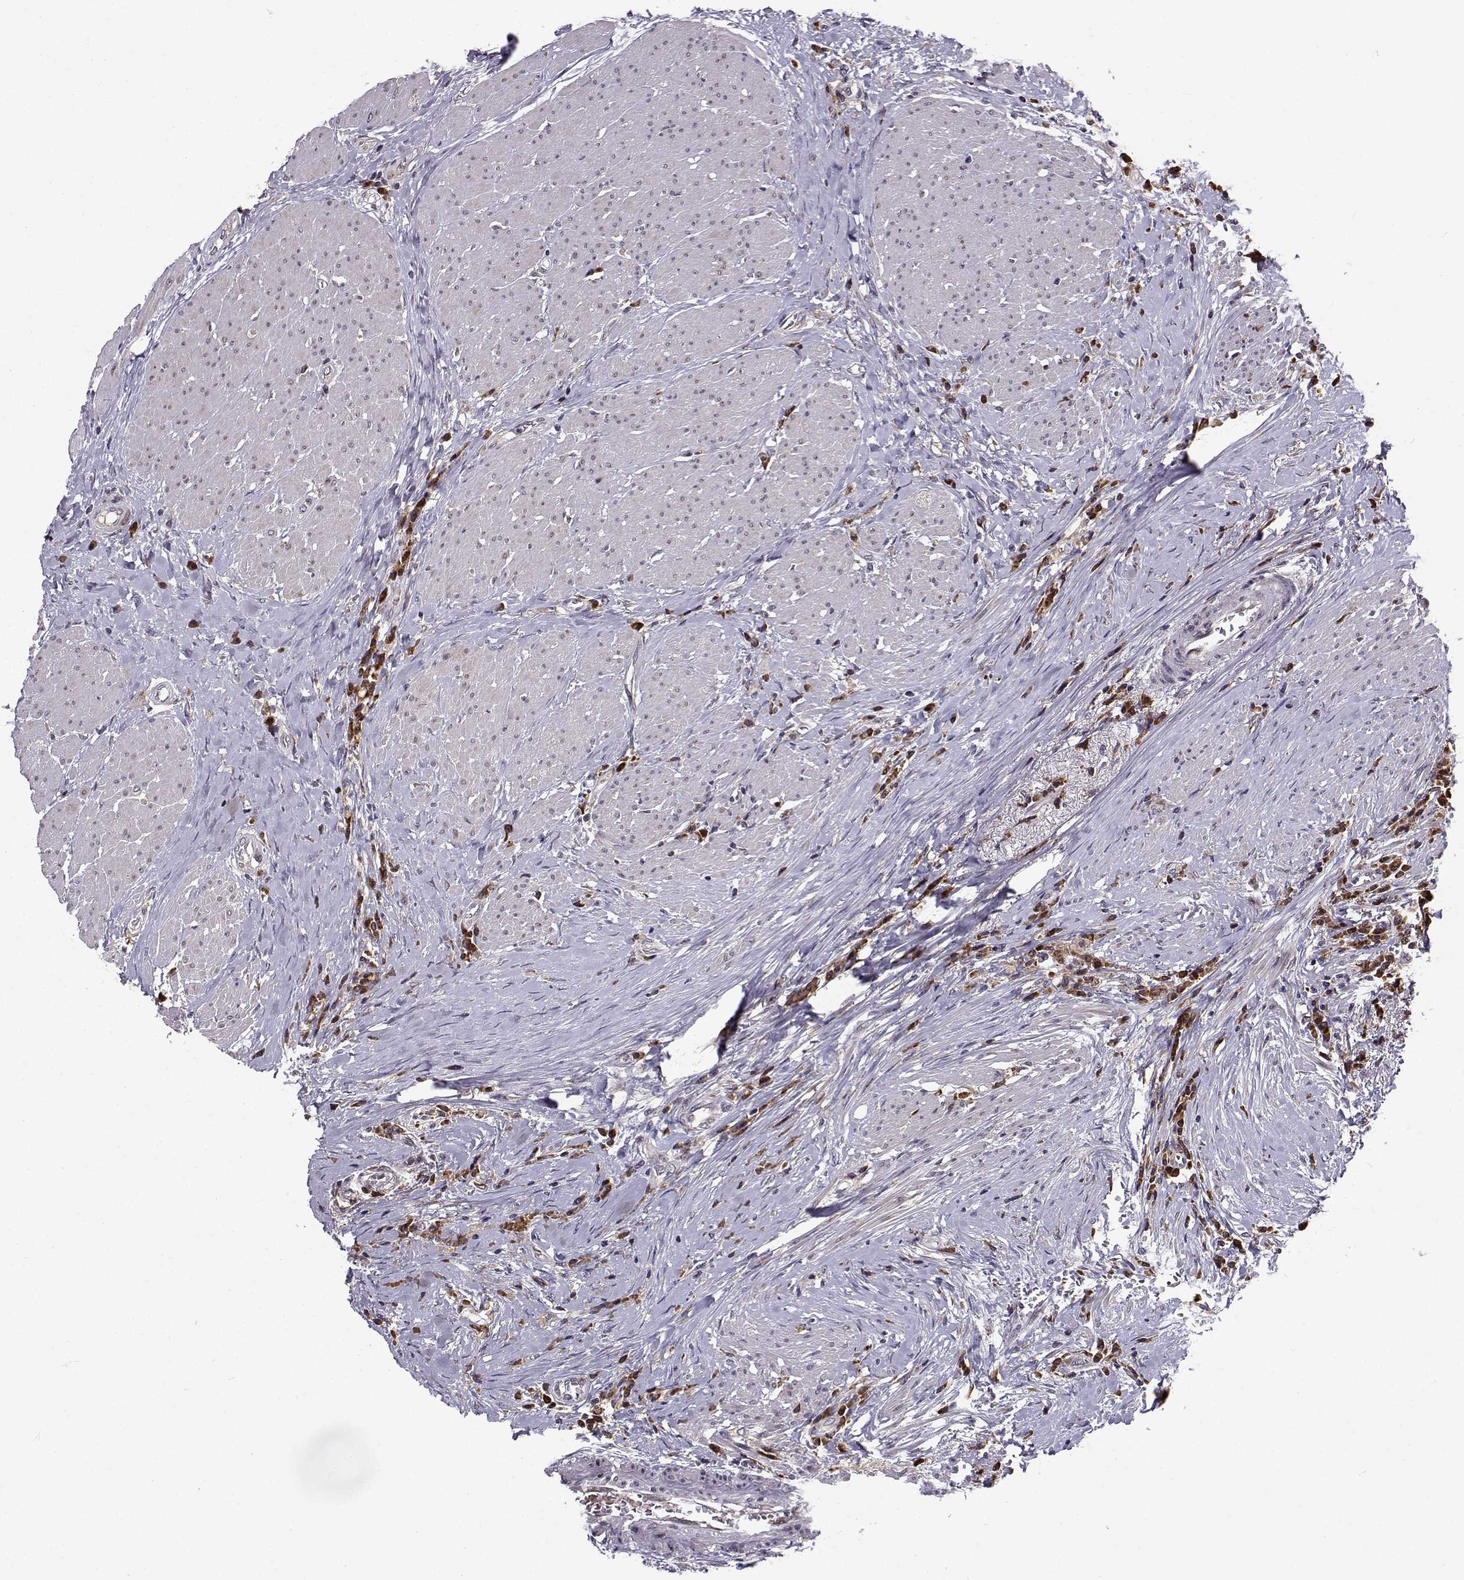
{"staining": {"intensity": "moderate", "quantity": ">75%", "location": "cytoplasmic/membranous"}, "tissue": "colorectal cancer", "cell_type": "Tumor cells", "image_type": "cancer", "snomed": [{"axis": "morphology", "description": "Adenocarcinoma, NOS"}, {"axis": "topography", "description": "Rectum"}], "caption": "Immunohistochemistry (IHC) (DAB (3,3'-diaminobenzidine)) staining of colorectal adenocarcinoma shows moderate cytoplasmic/membranous protein staining in about >75% of tumor cells.", "gene": "RPL31", "patient": {"sex": "male", "age": 59}}